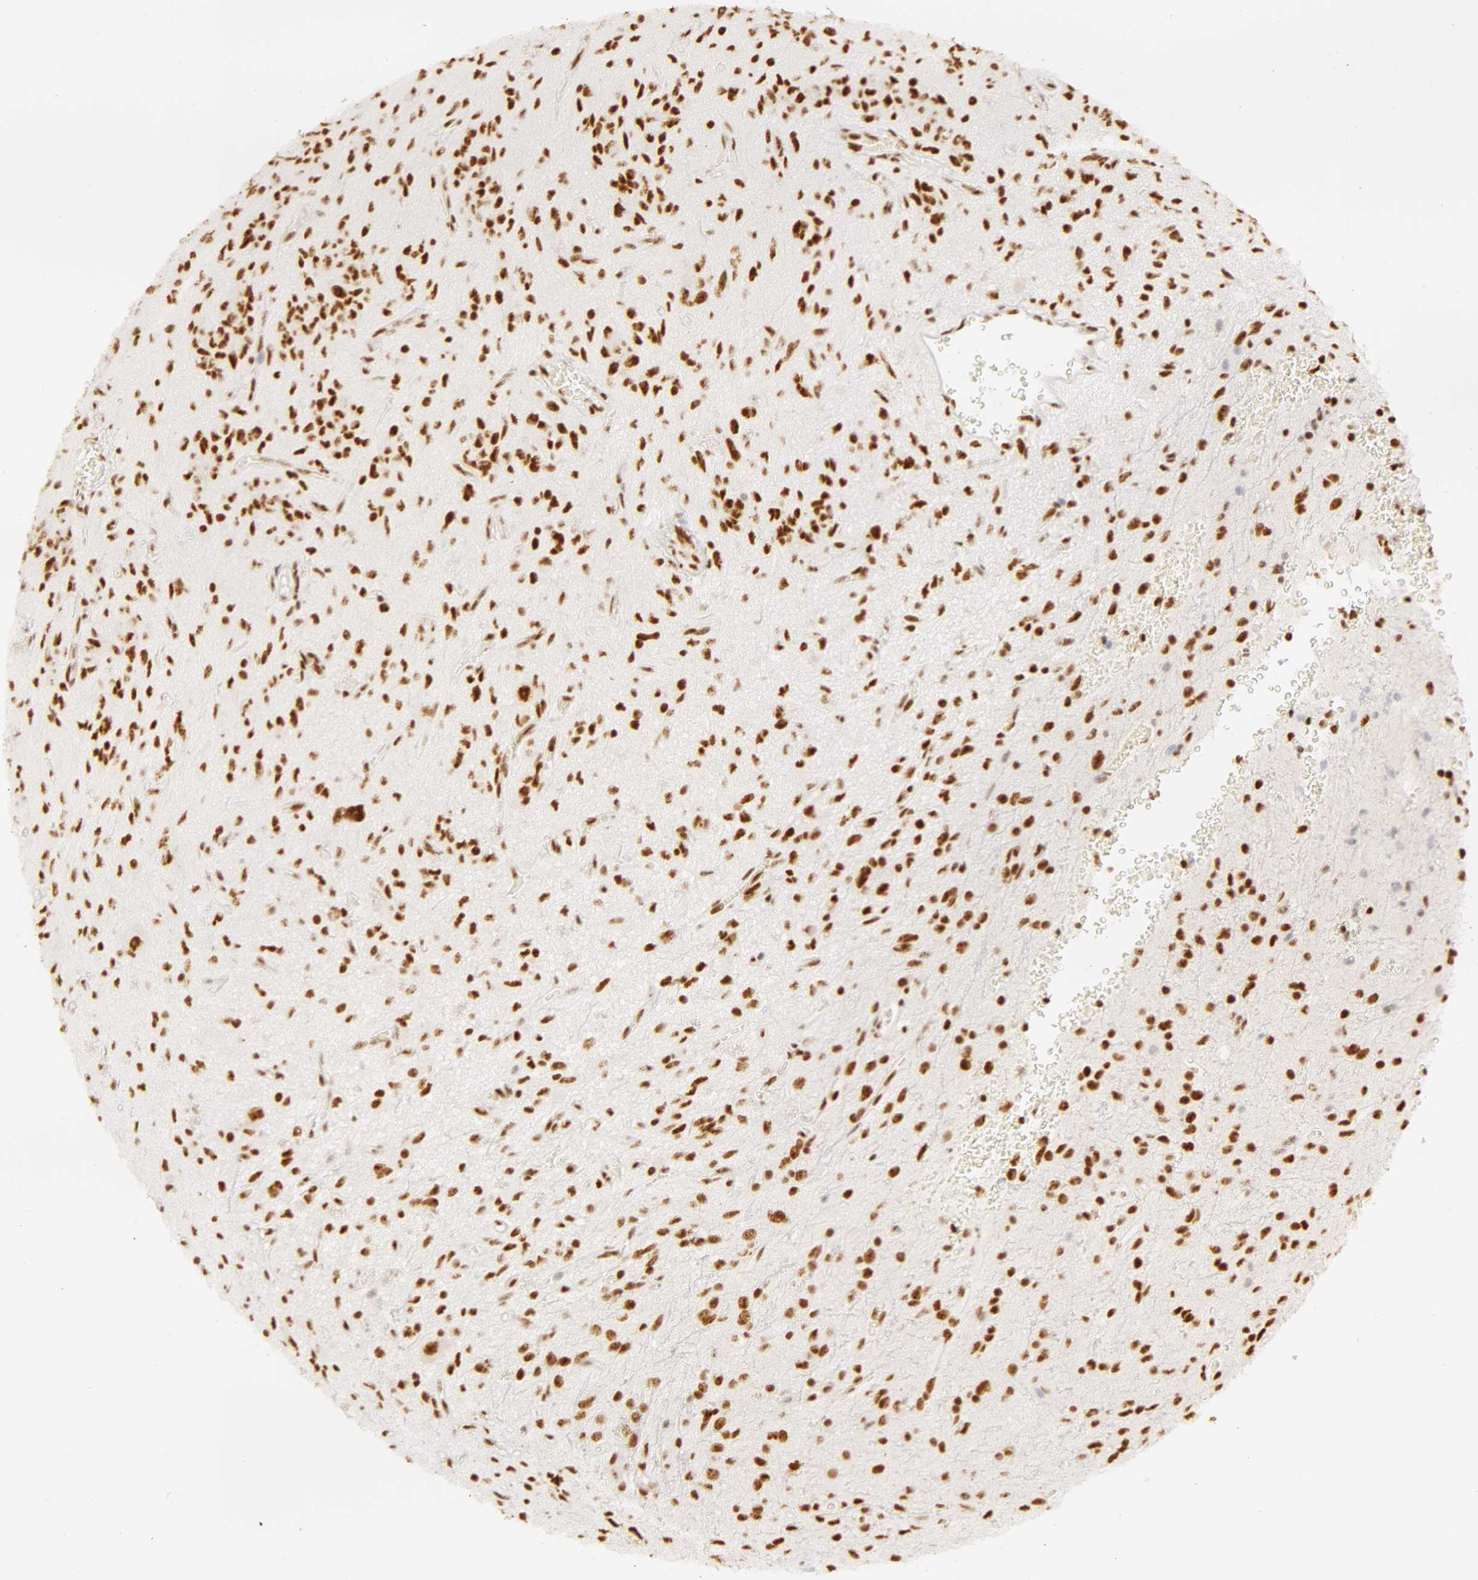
{"staining": {"intensity": "moderate", "quantity": ">75%", "location": "nuclear"}, "tissue": "glioma", "cell_type": "Tumor cells", "image_type": "cancer", "snomed": [{"axis": "morphology", "description": "Glioma, malignant, Low grade"}, {"axis": "topography", "description": "Brain"}], "caption": "Tumor cells display medium levels of moderate nuclear staining in approximately >75% of cells in human glioma. (brown staining indicates protein expression, while blue staining denotes nuclei).", "gene": "RBM39", "patient": {"sex": "female", "age": 15}}